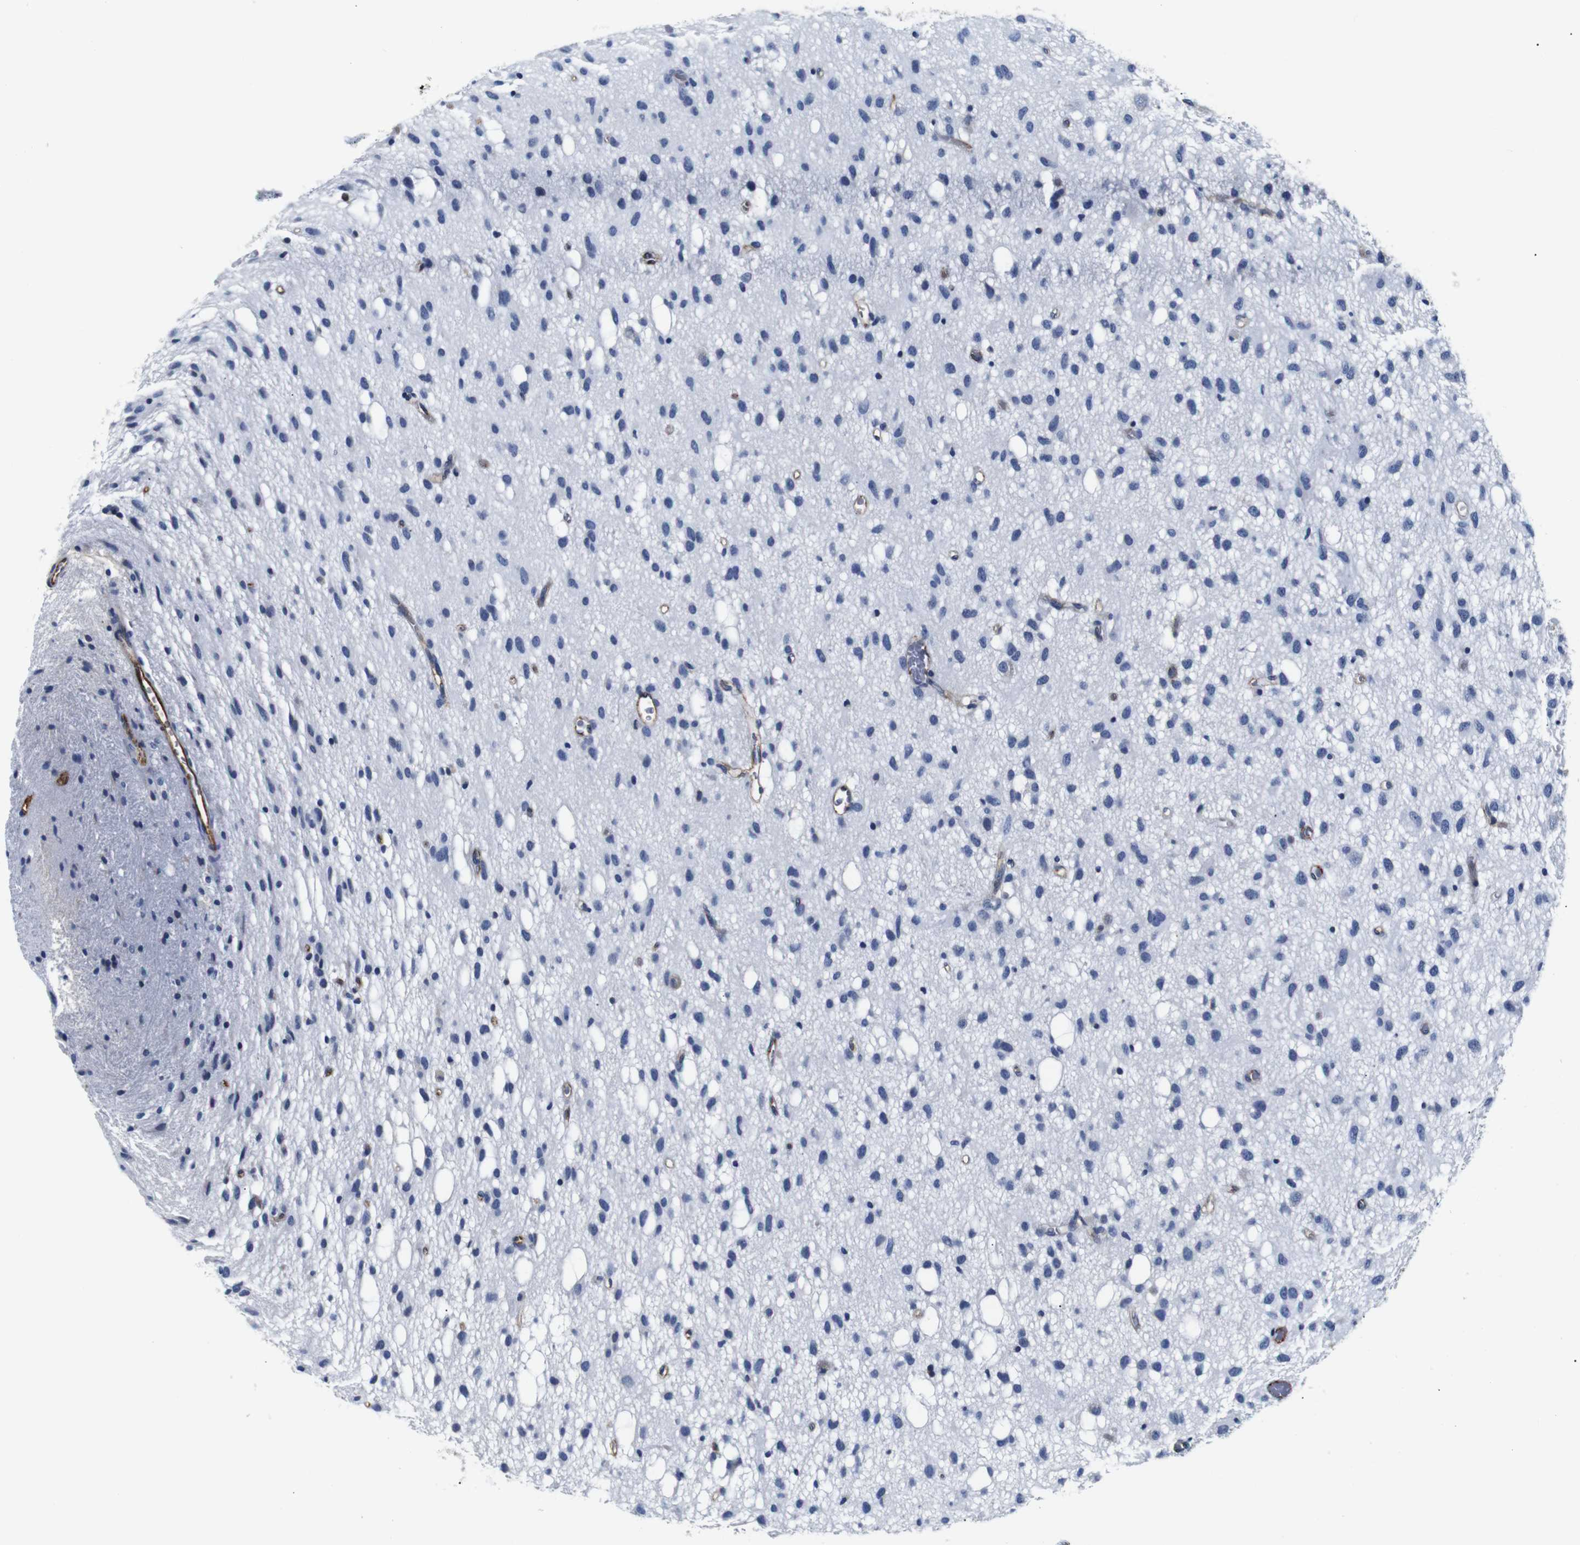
{"staining": {"intensity": "negative", "quantity": "none", "location": "none"}, "tissue": "glioma", "cell_type": "Tumor cells", "image_type": "cancer", "snomed": [{"axis": "morphology", "description": "Glioma, malignant, Low grade"}, {"axis": "topography", "description": "Brain"}], "caption": "IHC of human glioma reveals no expression in tumor cells.", "gene": "MUC4", "patient": {"sex": "male", "age": 77}}